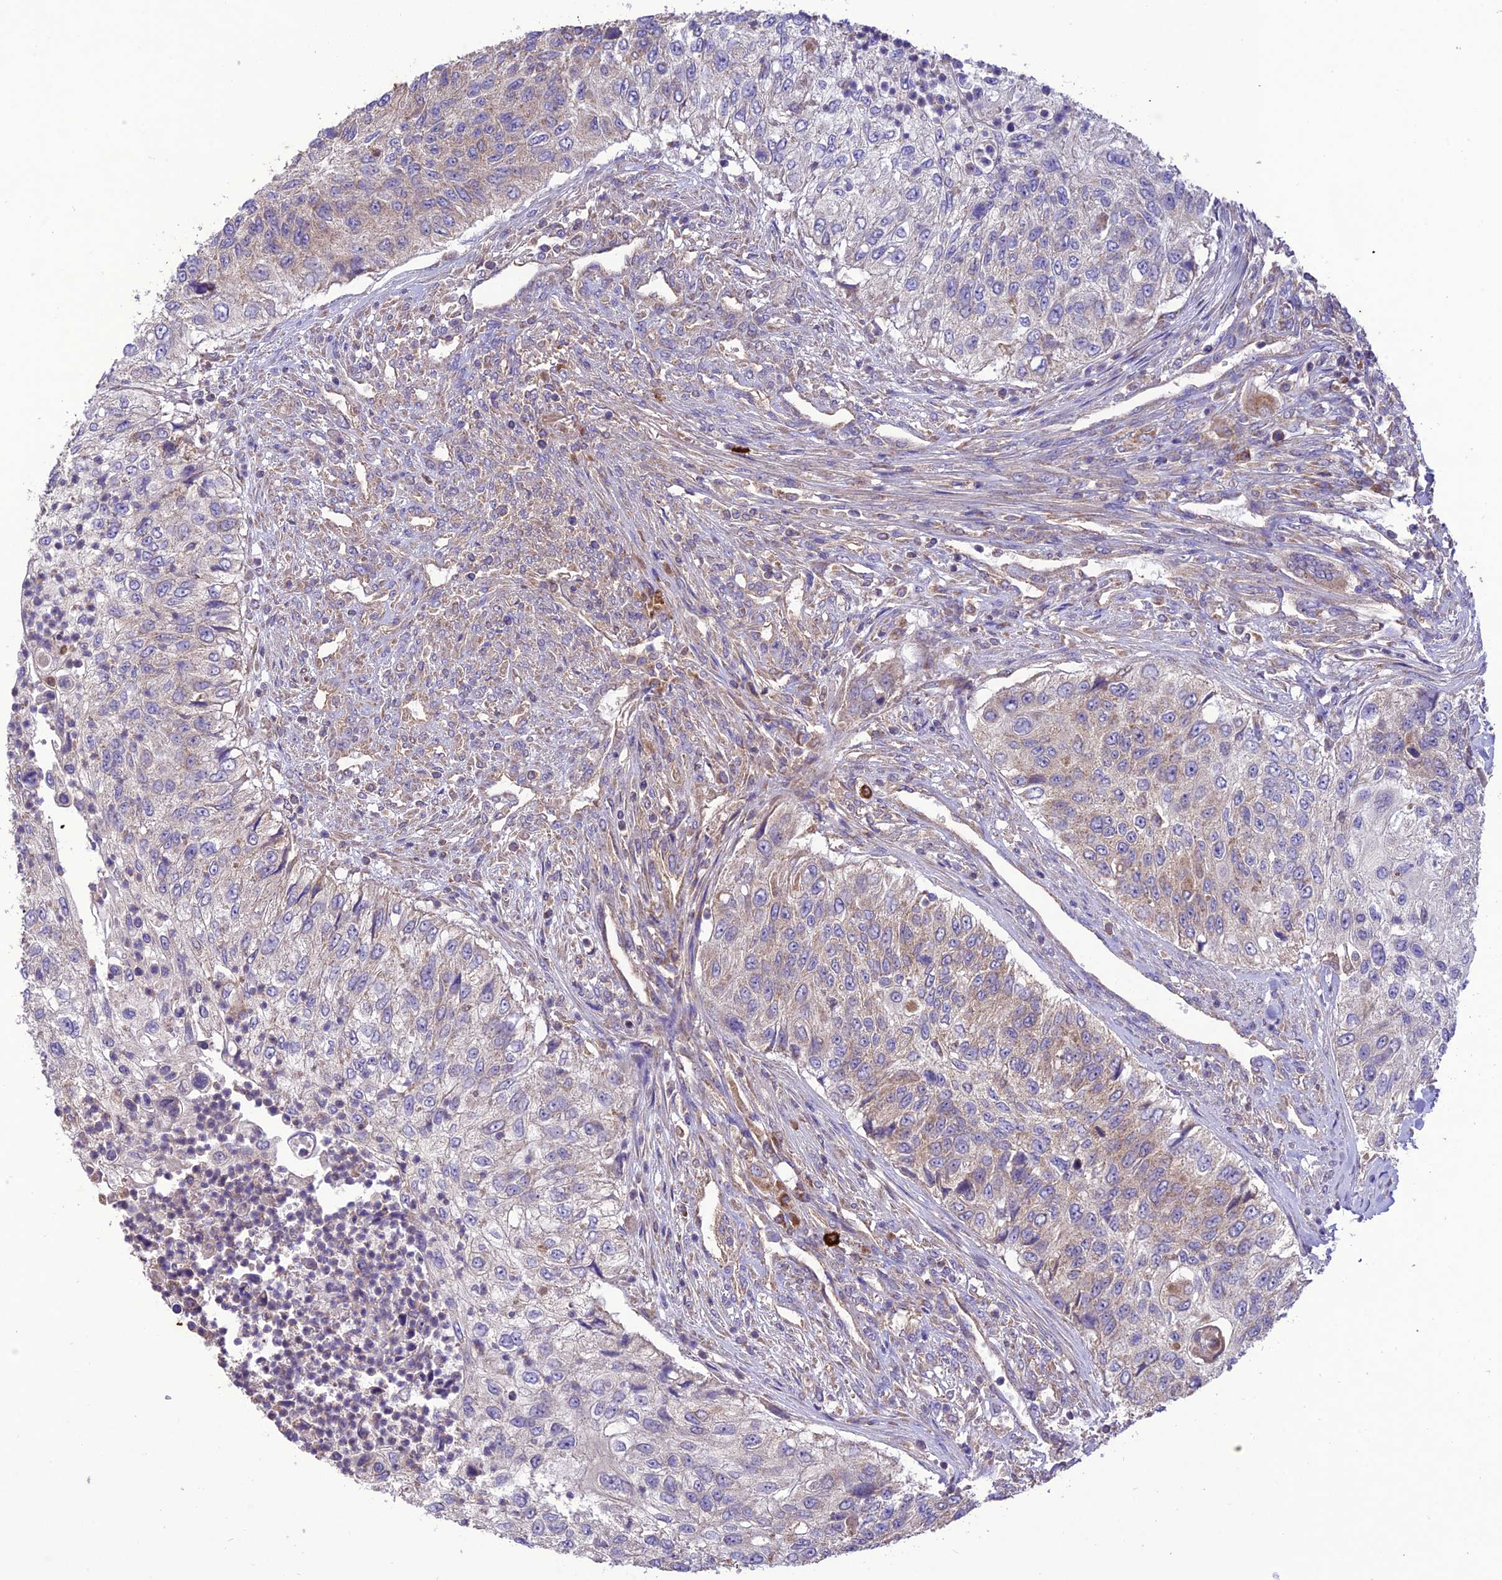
{"staining": {"intensity": "weak", "quantity": "<25%", "location": "cytoplasmic/membranous"}, "tissue": "urothelial cancer", "cell_type": "Tumor cells", "image_type": "cancer", "snomed": [{"axis": "morphology", "description": "Urothelial carcinoma, High grade"}, {"axis": "topography", "description": "Urinary bladder"}], "caption": "High magnification brightfield microscopy of high-grade urothelial carcinoma stained with DAB (3,3'-diaminobenzidine) (brown) and counterstained with hematoxylin (blue): tumor cells show no significant staining.", "gene": "NDUFAF1", "patient": {"sex": "female", "age": 60}}